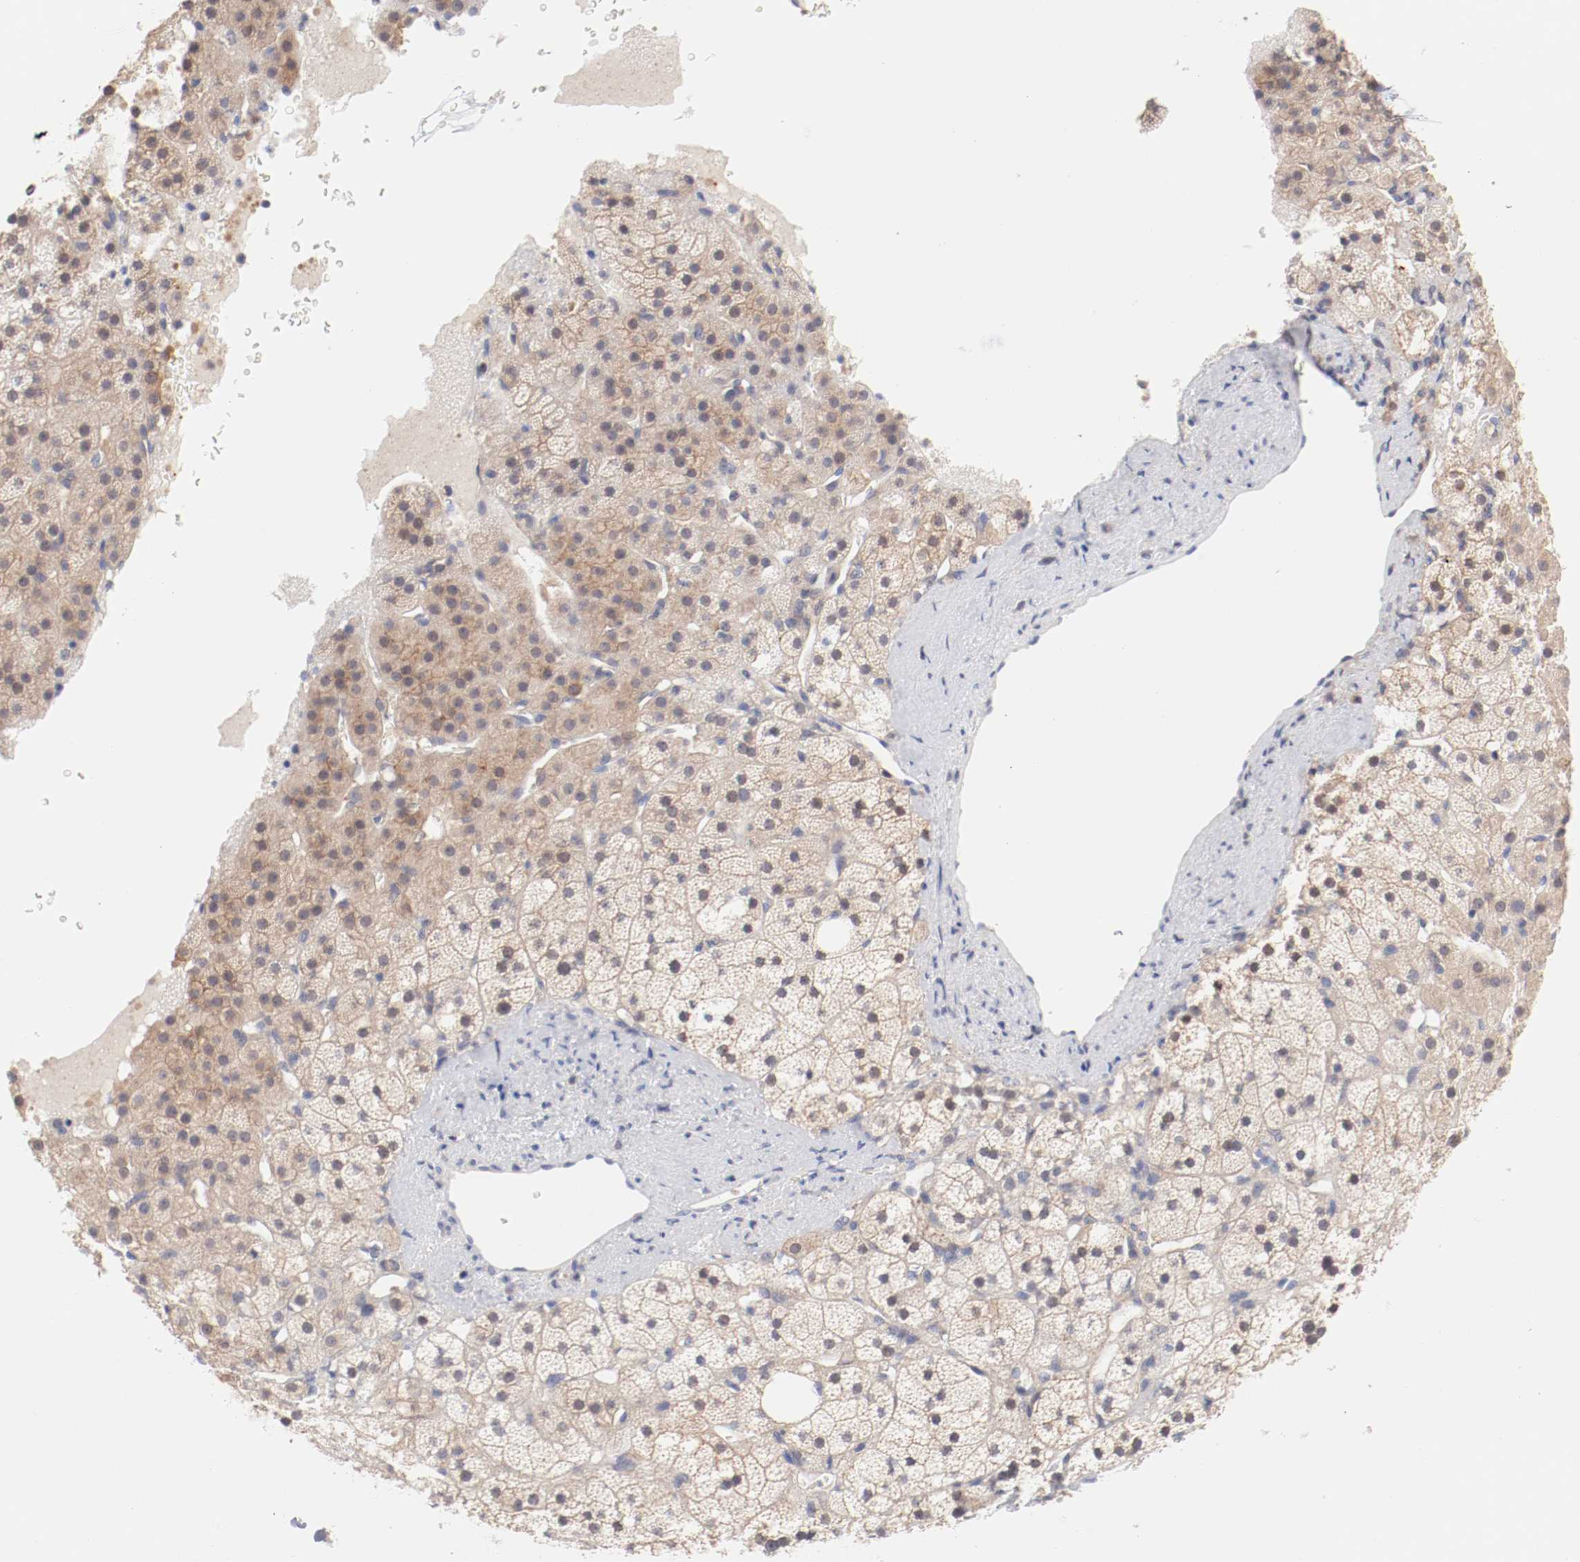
{"staining": {"intensity": "weak", "quantity": "25%-75%", "location": "cytoplasmic/membranous"}, "tissue": "adrenal gland", "cell_type": "Glandular cells", "image_type": "normal", "snomed": [{"axis": "morphology", "description": "Normal tissue, NOS"}, {"axis": "topography", "description": "Adrenal gland"}], "caption": "Approximately 25%-75% of glandular cells in normal adrenal gland show weak cytoplasmic/membranous protein expression as visualized by brown immunohistochemical staining.", "gene": "SETD3", "patient": {"sex": "male", "age": 35}}